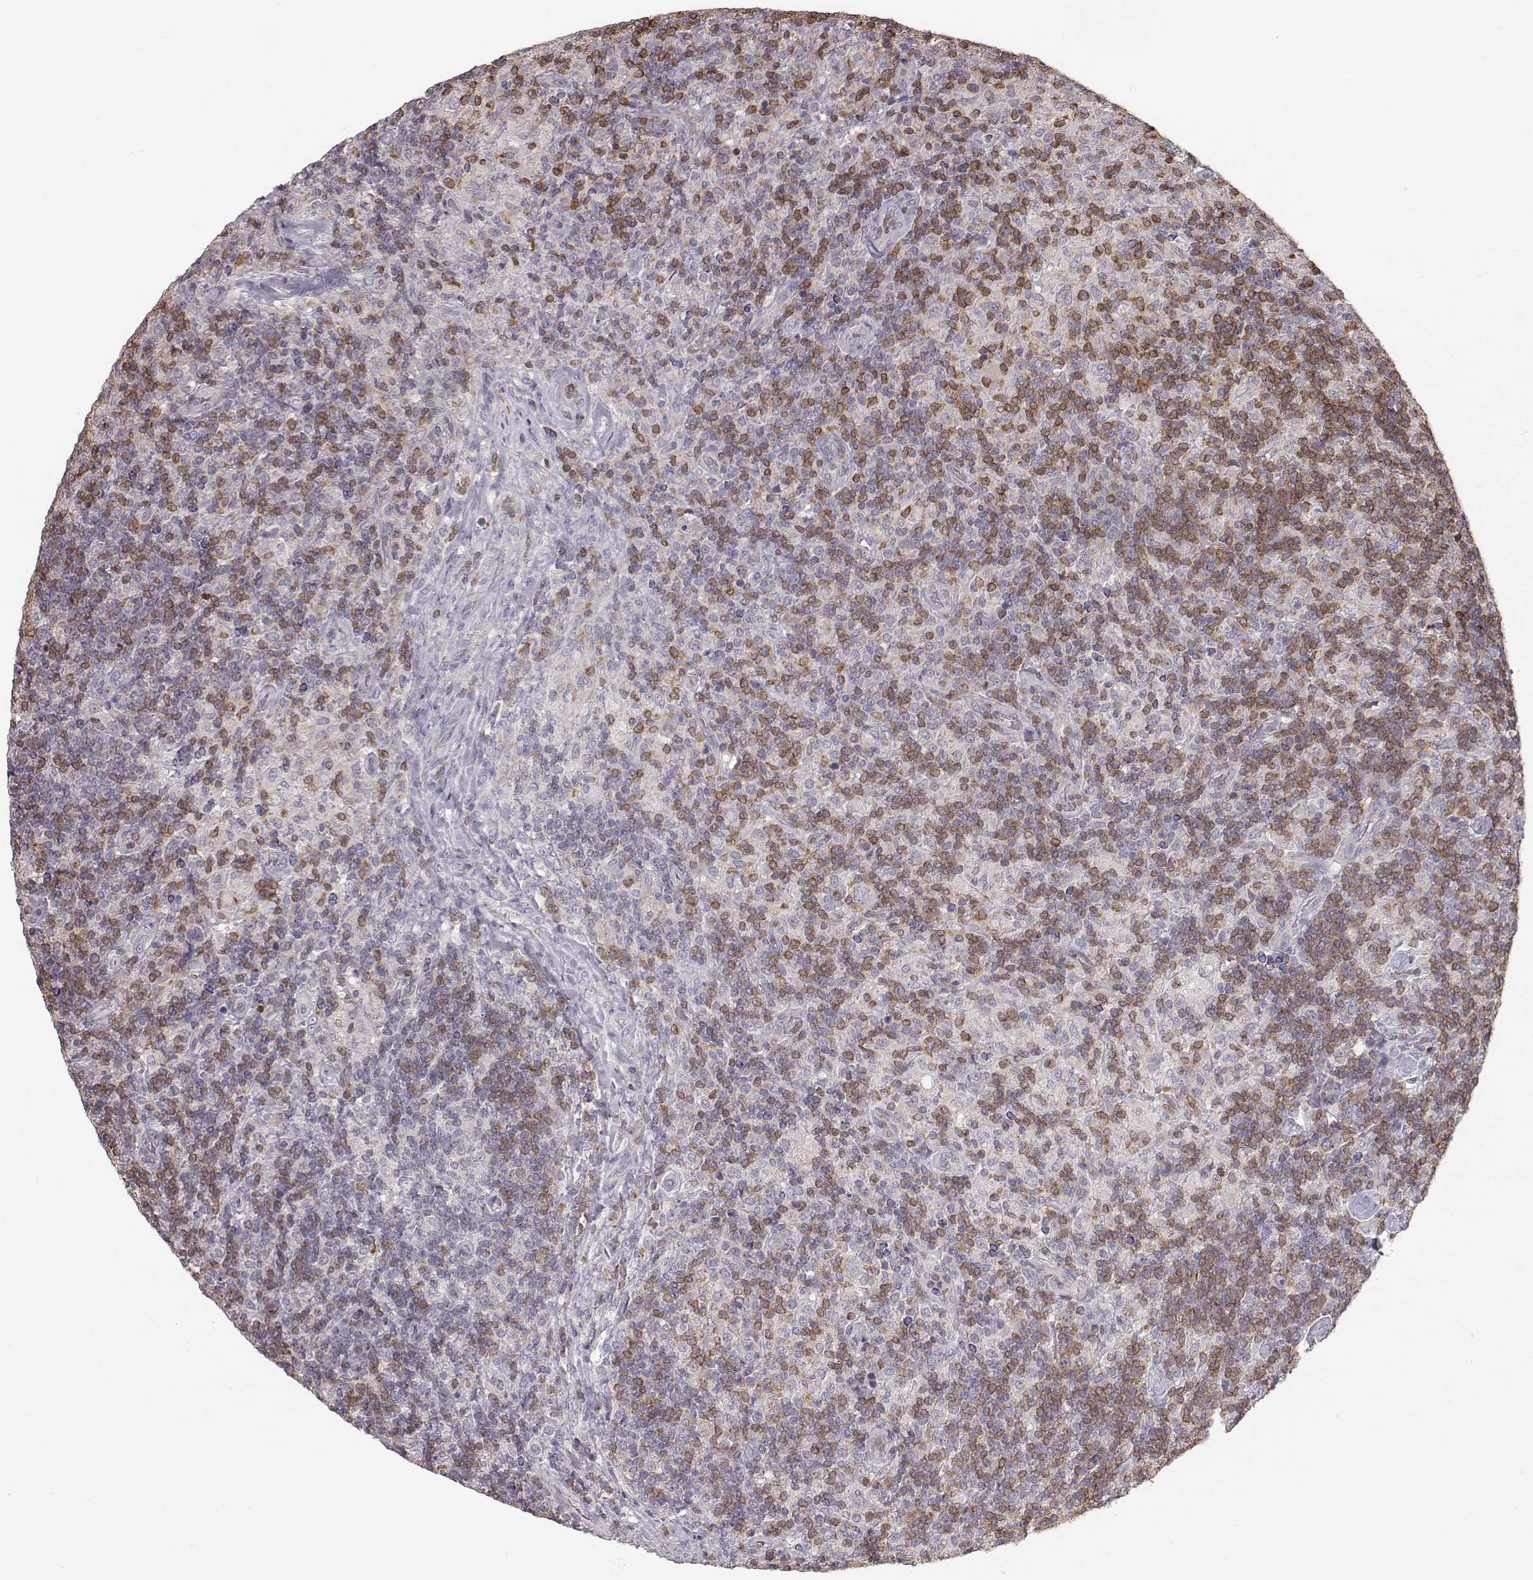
{"staining": {"intensity": "negative", "quantity": "none", "location": "none"}, "tissue": "lymphoma", "cell_type": "Tumor cells", "image_type": "cancer", "snomed": [{"axis": "morphology", "description": "Hodgkin's disease, NOS"}, {"axis": "topography", "description": "Lymph node"}], "caption": "DAB immunohistochemical staining of lymphoma demonstrates no significant staining in tumor cells.", "gene": "GRAP2", "patient": {"sex": "male", "age": 70}}